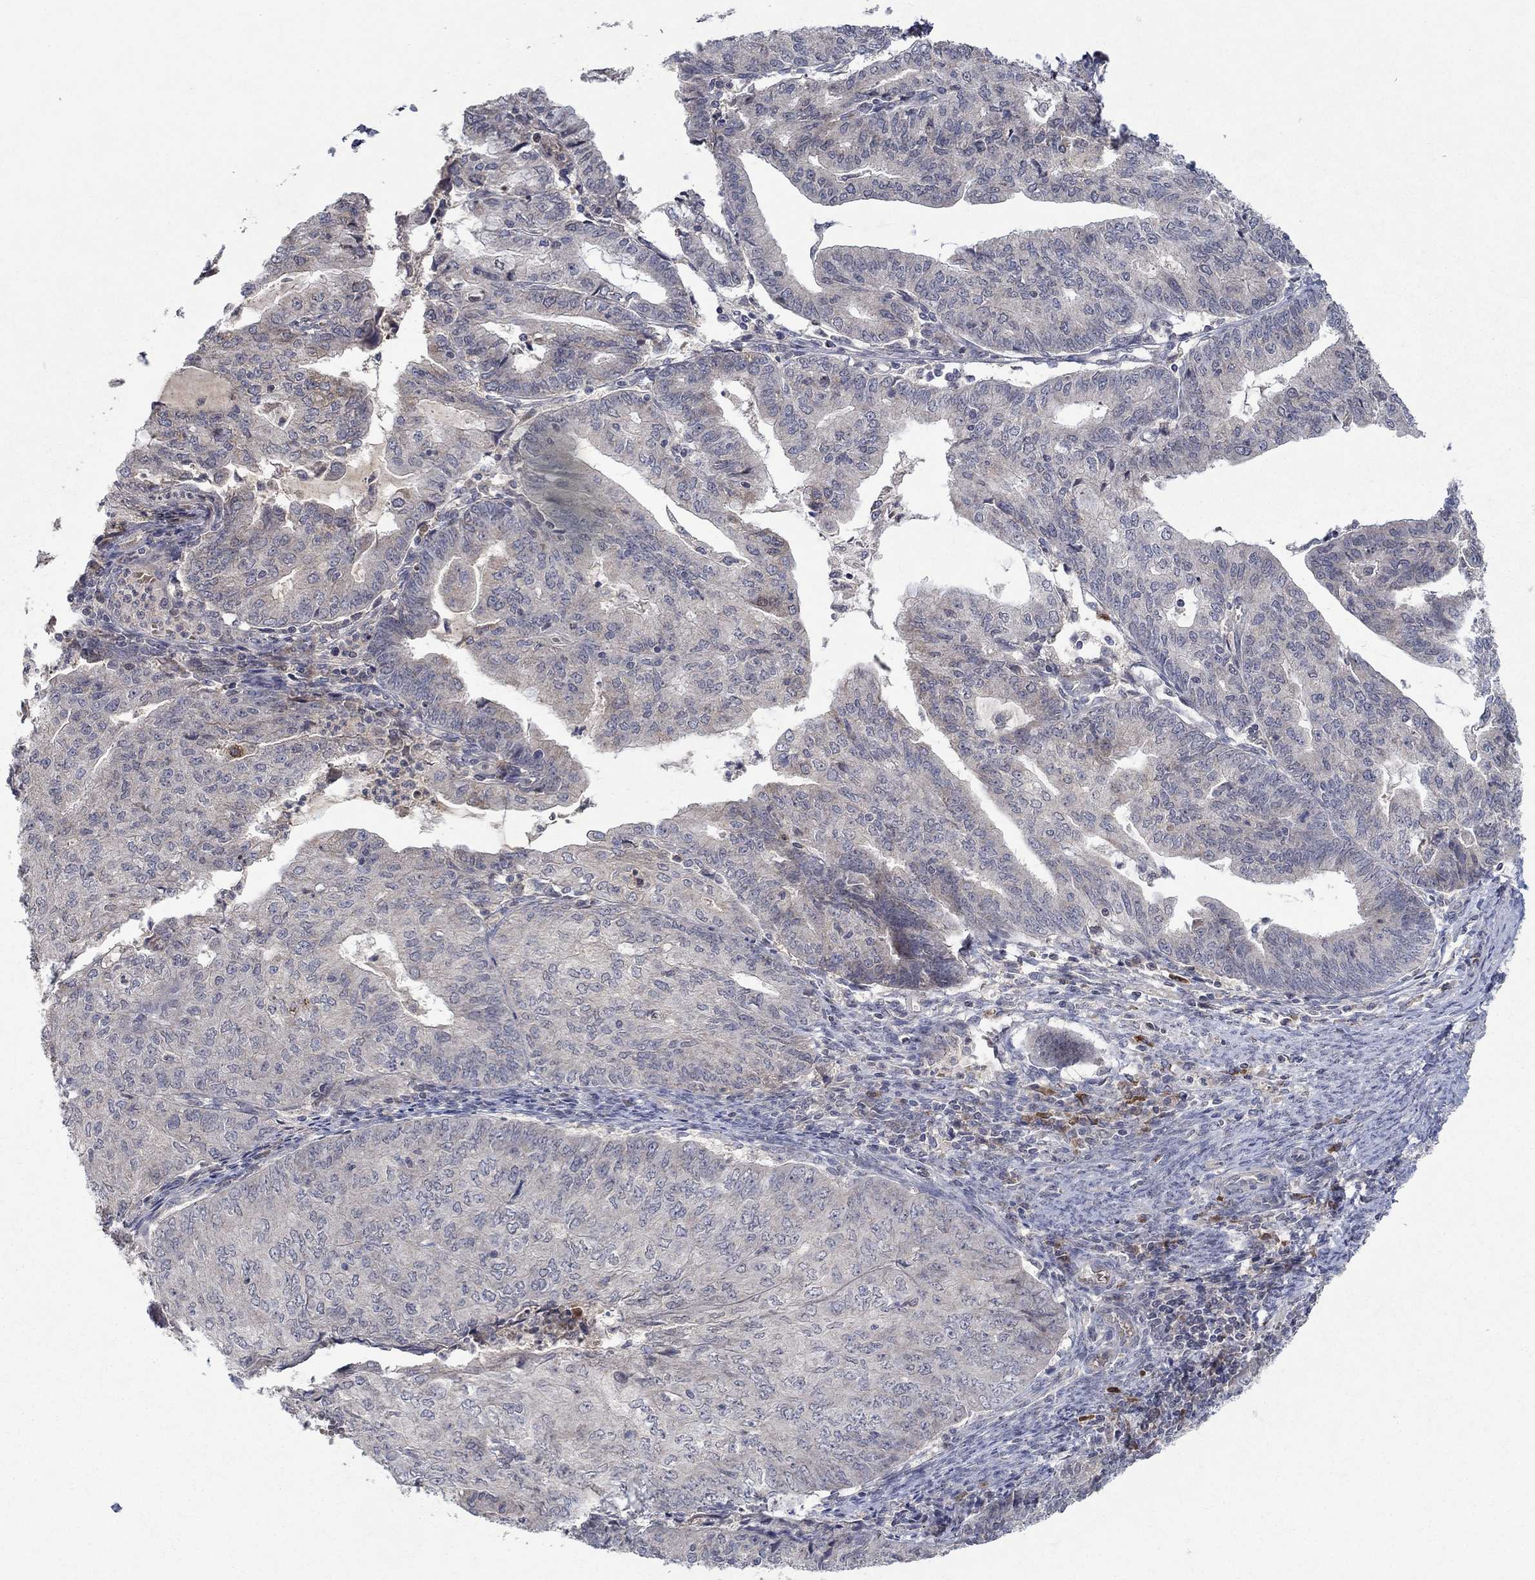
{"staining": {"intensity": "negative", "quantity": "none", "location": "none"}, "tissue": "endometrial cancer", "cell_type": "Tumor cells", "image_type": "cancer", "snomed": [{"axis": "morphology", "description": "Adenocarcinoma, NOS"}, {"axis": "topography", "description": "Endometrium"}], "caption": "Immunohistochemistry photomicrograph of human endometrial cancer stained for a protein (brown), which displays no expression in tumor cells. (DAB immunohistochemistry (IHC) with hematoxylin counter stain).", "gene": "IL4", "patient": {"sex": "female", "age": 82}}